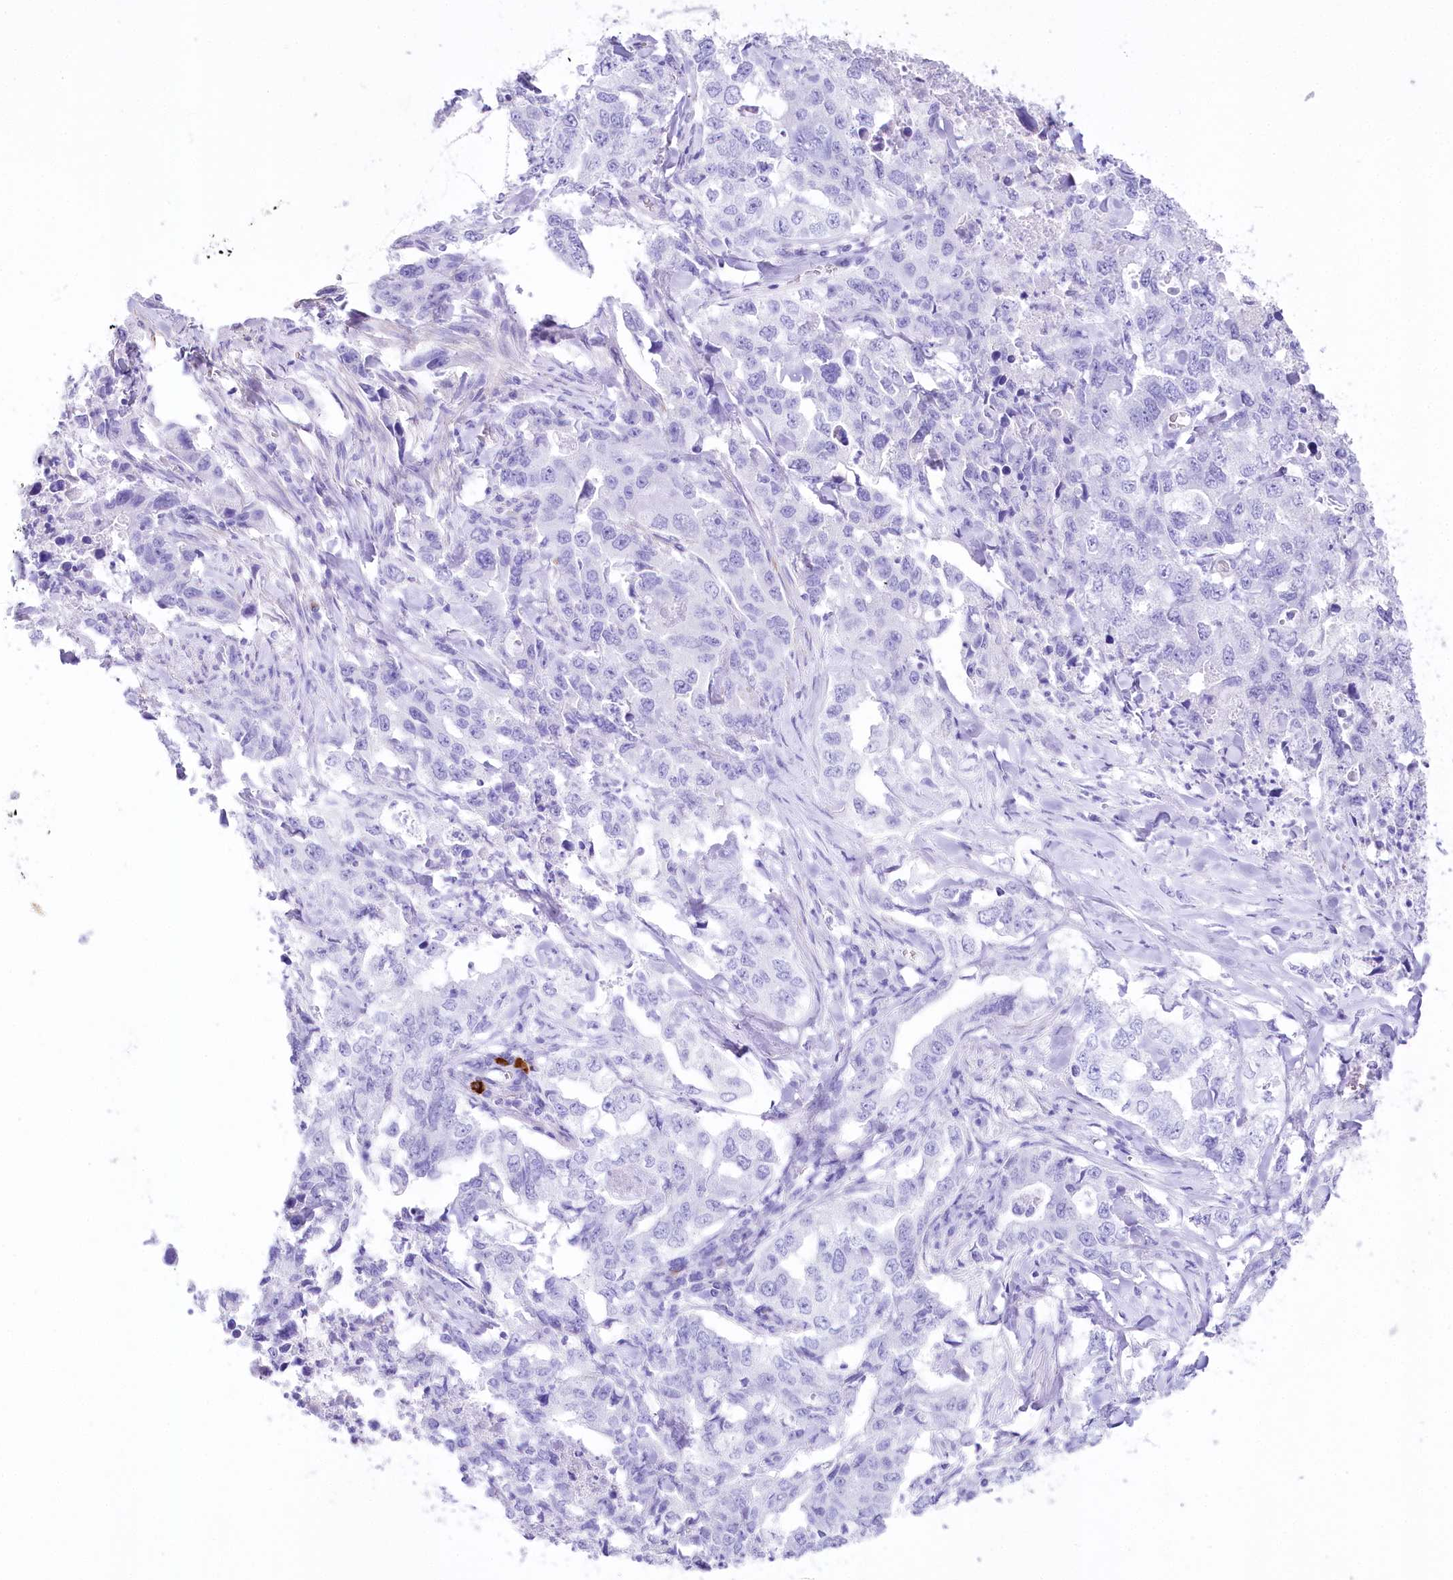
{"staining": {"intensity": "negative", "quantity": "none", "location": "none"}, "tissue": "lung cancer", "cell_type": "Tumor cells", "image_type": "cancer", "snomed": [{"axis": "morphology", "description": "Adenocarcinoma, NOS"}, {"axis": "topography", "description": "Lung"}], "caption": "Lung cancer stained for a protein using immunohistochemistry reveals no expression tumor cells.", "gene": "CSN3", "patient": {"sex": "female", "age": 51}}